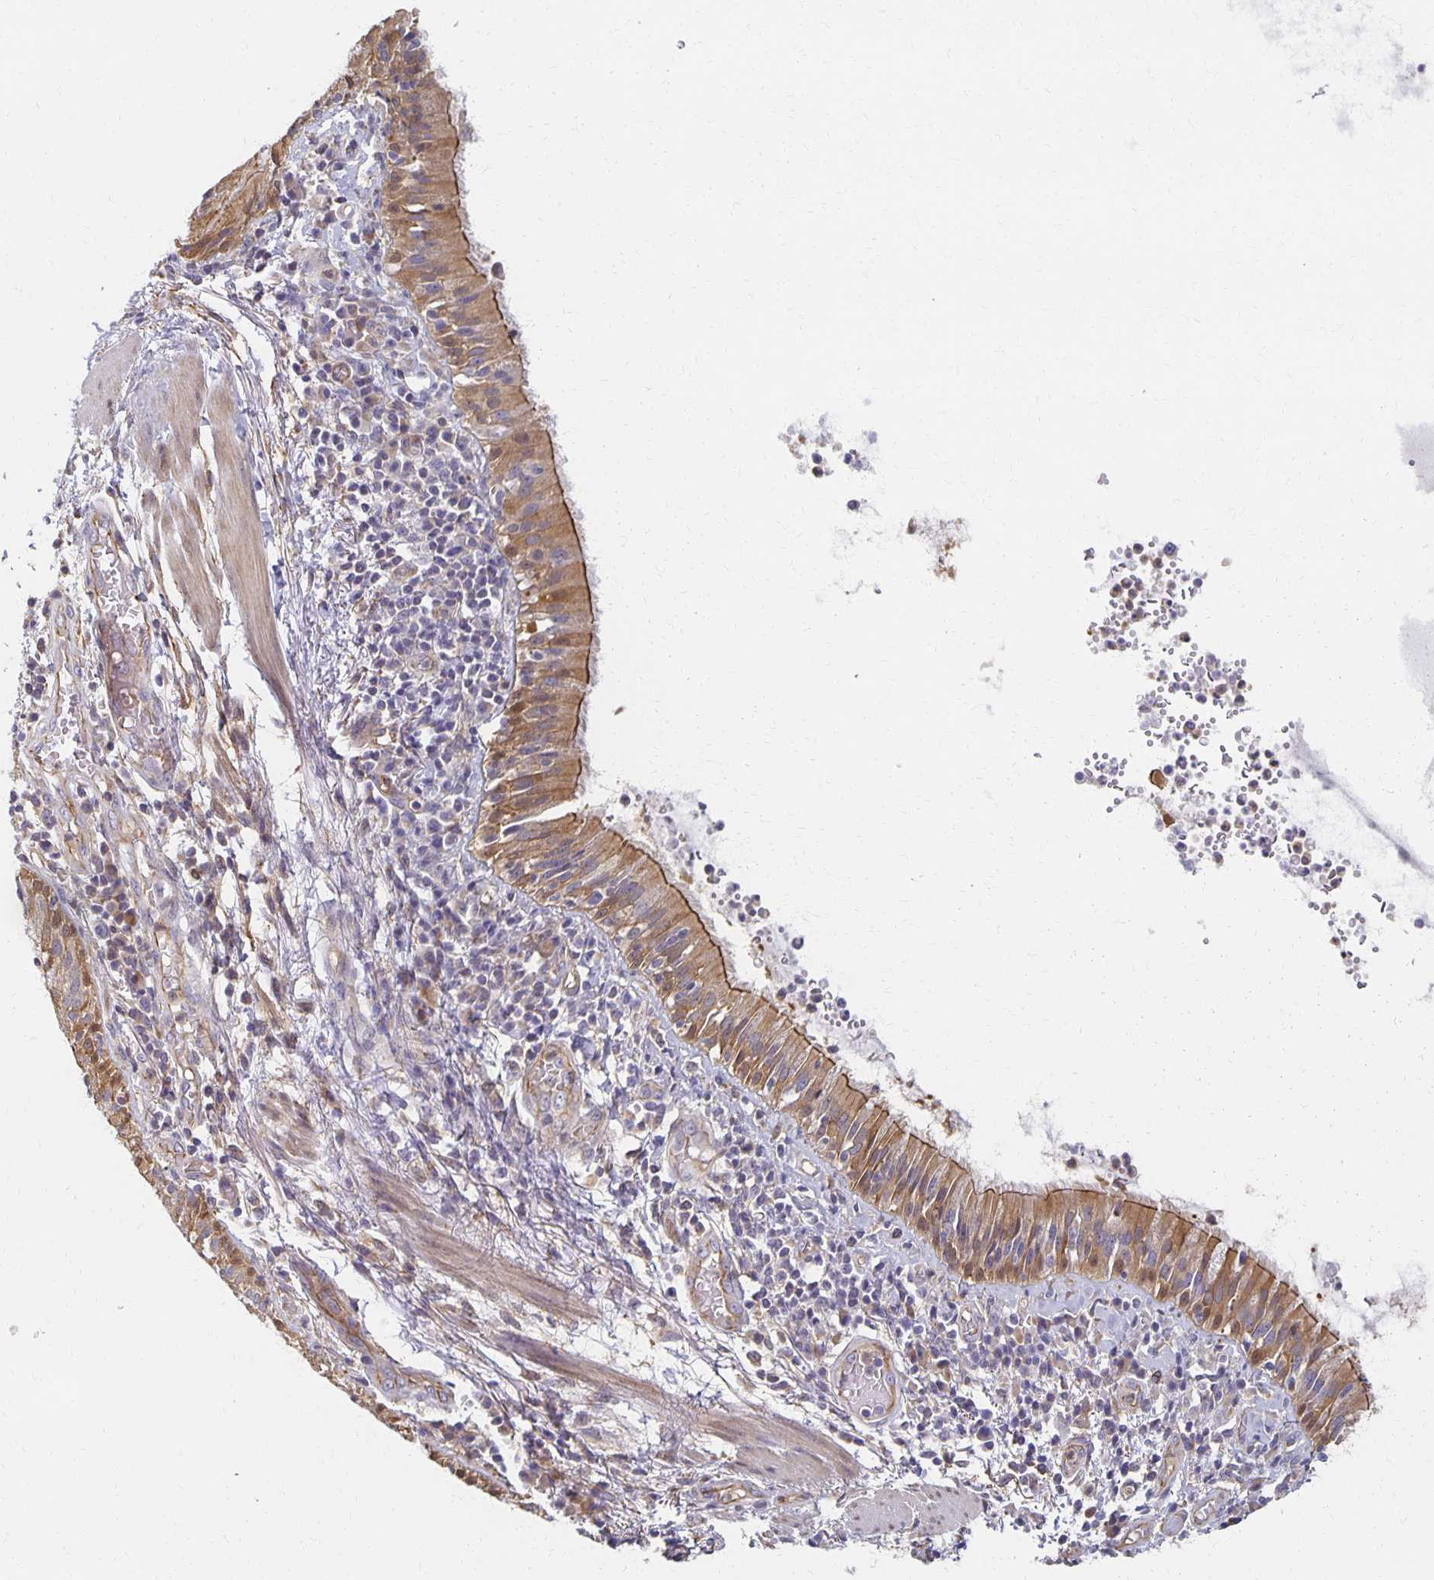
{"staining": {"intensity": "moderate", "quantity": ">75%", "location": "cytoplasmic/membranous"}, "tissue": "bronchus", "cell_type": "Respiratory epithelial cells", "image_type": "normal", "snomed": [{"axis": "morphology", "description": "Normal tissue, NOS"}, {"axis": "topography", "description": "Cartilage tissue"}, {"axis": "topography", "description": "Bronchus"}], "caption": "The immunohistochemical stain highlights moderate cytoplasmic/membranous staining in respiratory epithelial cells of benign bronchus.", "gene": "SORL1", "patient": {"sex": "male", "age": 56}}